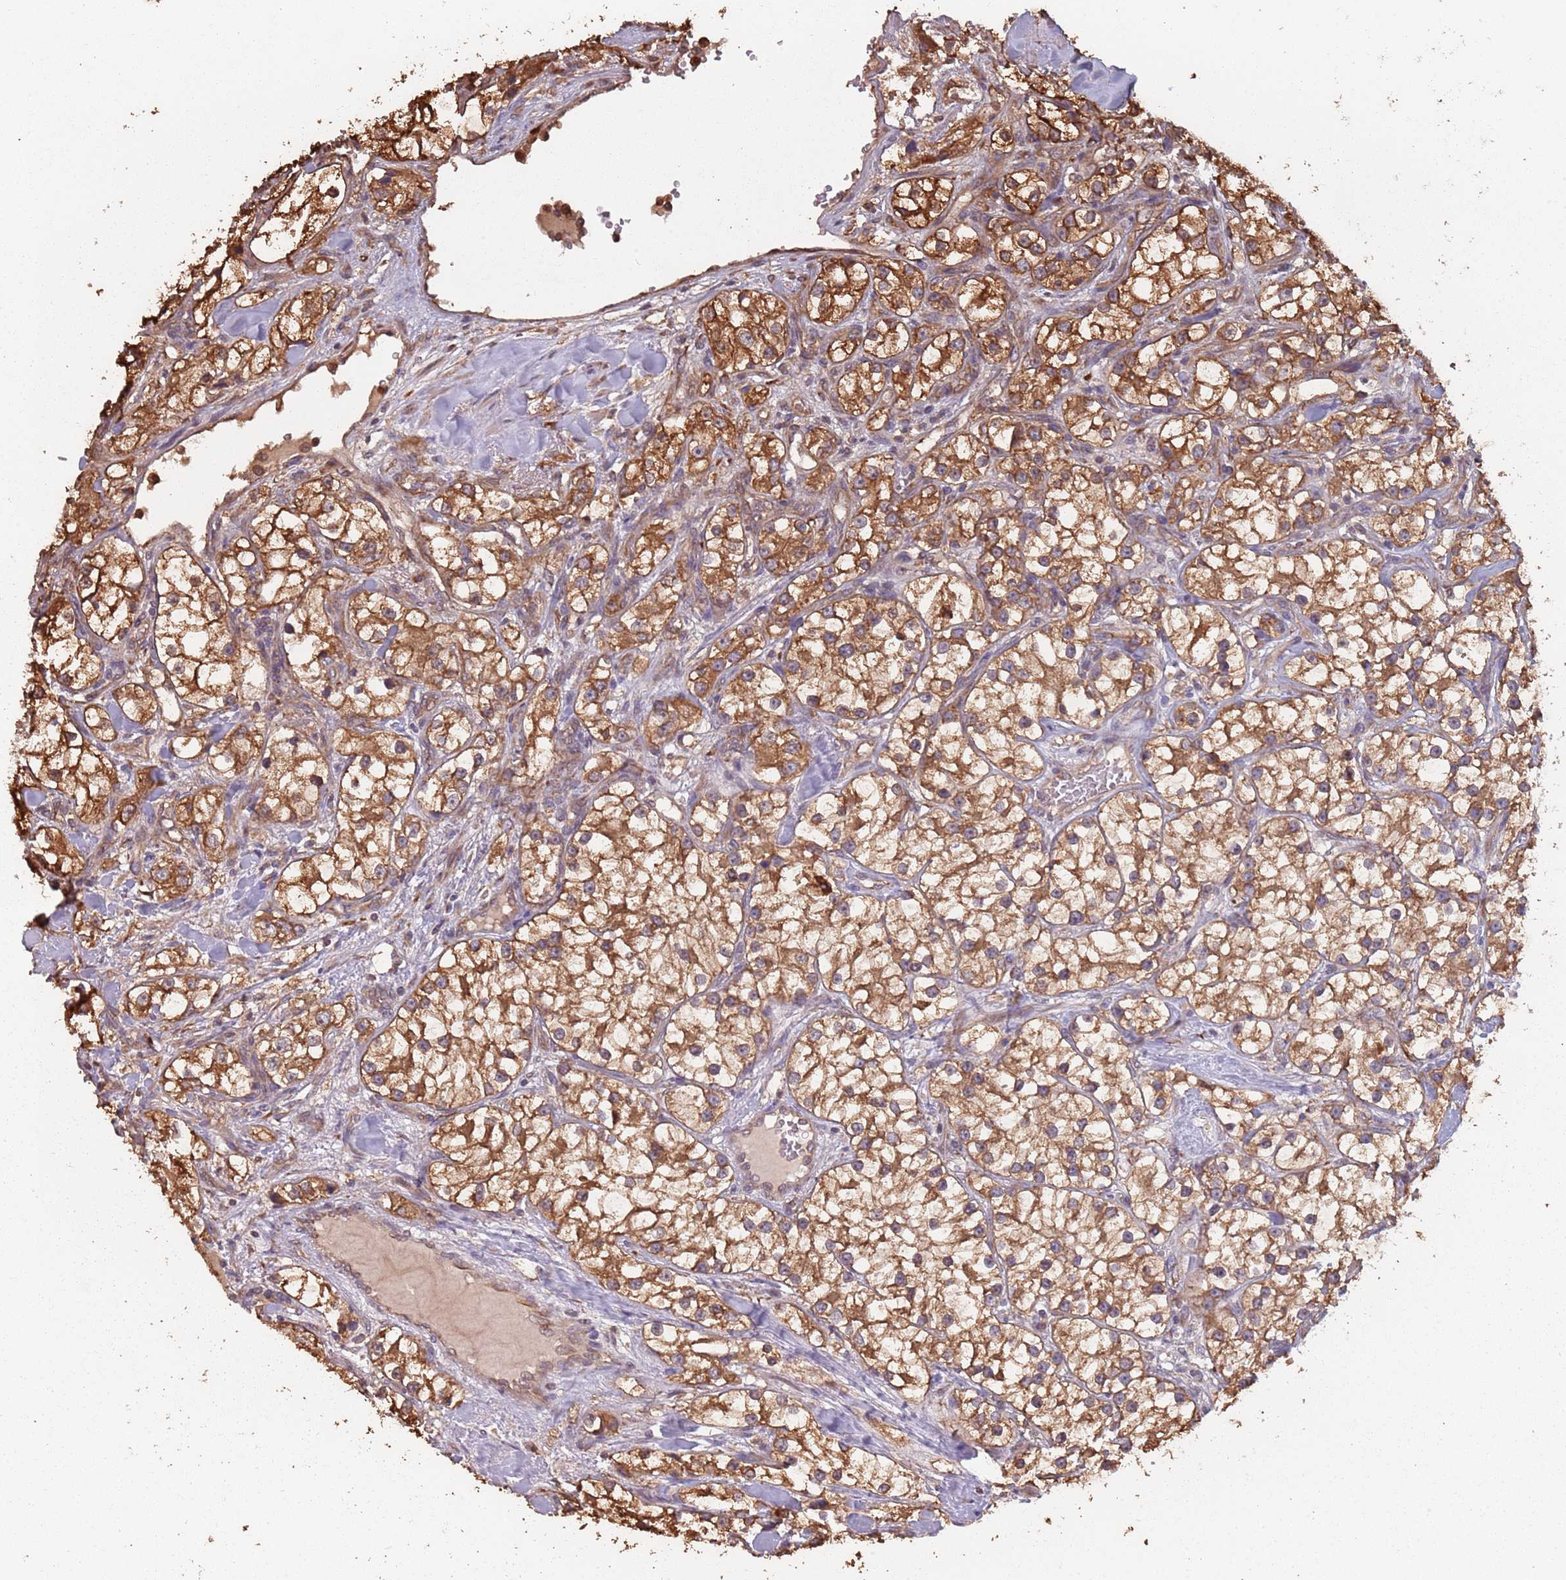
{"staining": {"intensity": "strong", "quantity": ">75%", "location": "cytoplasmic/membranous"}, "tissue": "renal cancer", "cell_type": "Tumor cells", "image_type": "cancer", "snomed": [{"axis": "morphology", "description": "Adenocarcinoma, NOS"}, {"axis": "topography", "description": "Kidney"}], "caption": "The image displays staining of renal cancer (adenocarcinoma), revealing strong cytoplasmic/membranous protein expression (brown color) within tumor cells.", "gene": "COG4", "patient": {"sex": "male", "age": 77}}